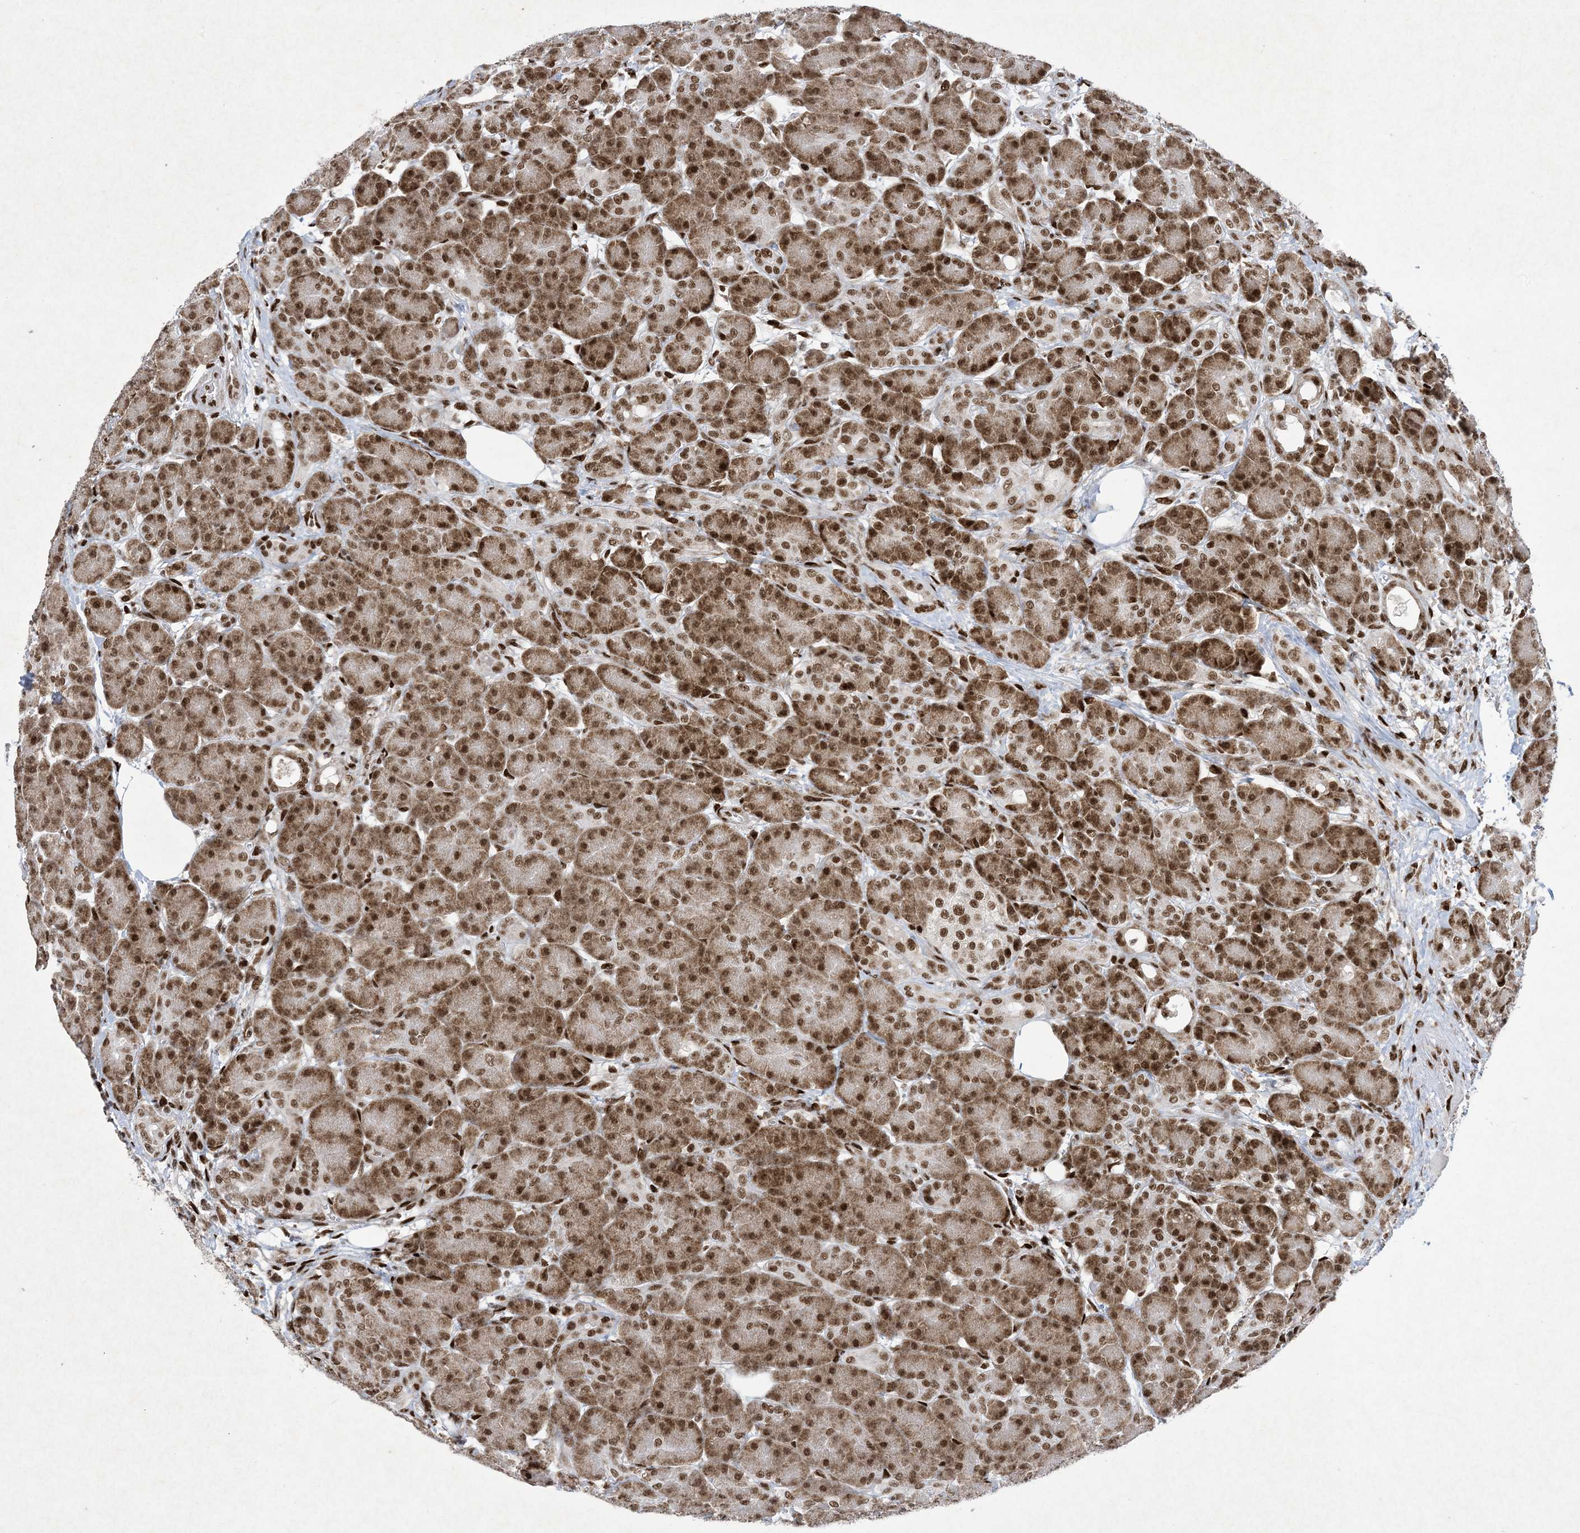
{"staining": {"intensity": "strong", "quantity": ">75%", "location": "cytoplasmic/membranous,nuclear"}, "tissue": "pancreas", "cell_type": "Exocrine glandular cells", "image_type": "normal", "snomed": [{"axis": "morphology", "description": "Normal tissue, NOS"}, {"axis": "topography", "description": "Pancreas"}], "caption": "Normal pancreas was stained to show a protein in brown. There is high levels of strong cytoplasmic/membranous,nuclear positivity in approximately >75% of exocrine glandular cells. (Stains: DAB (3,3'-diaminobenzidine) in brown, nuclei in blue, Microscopy: brightfield microscopy at high magnification).", "gene": "PKNOX2", "patient": {"sex": "male", "age": 63}}